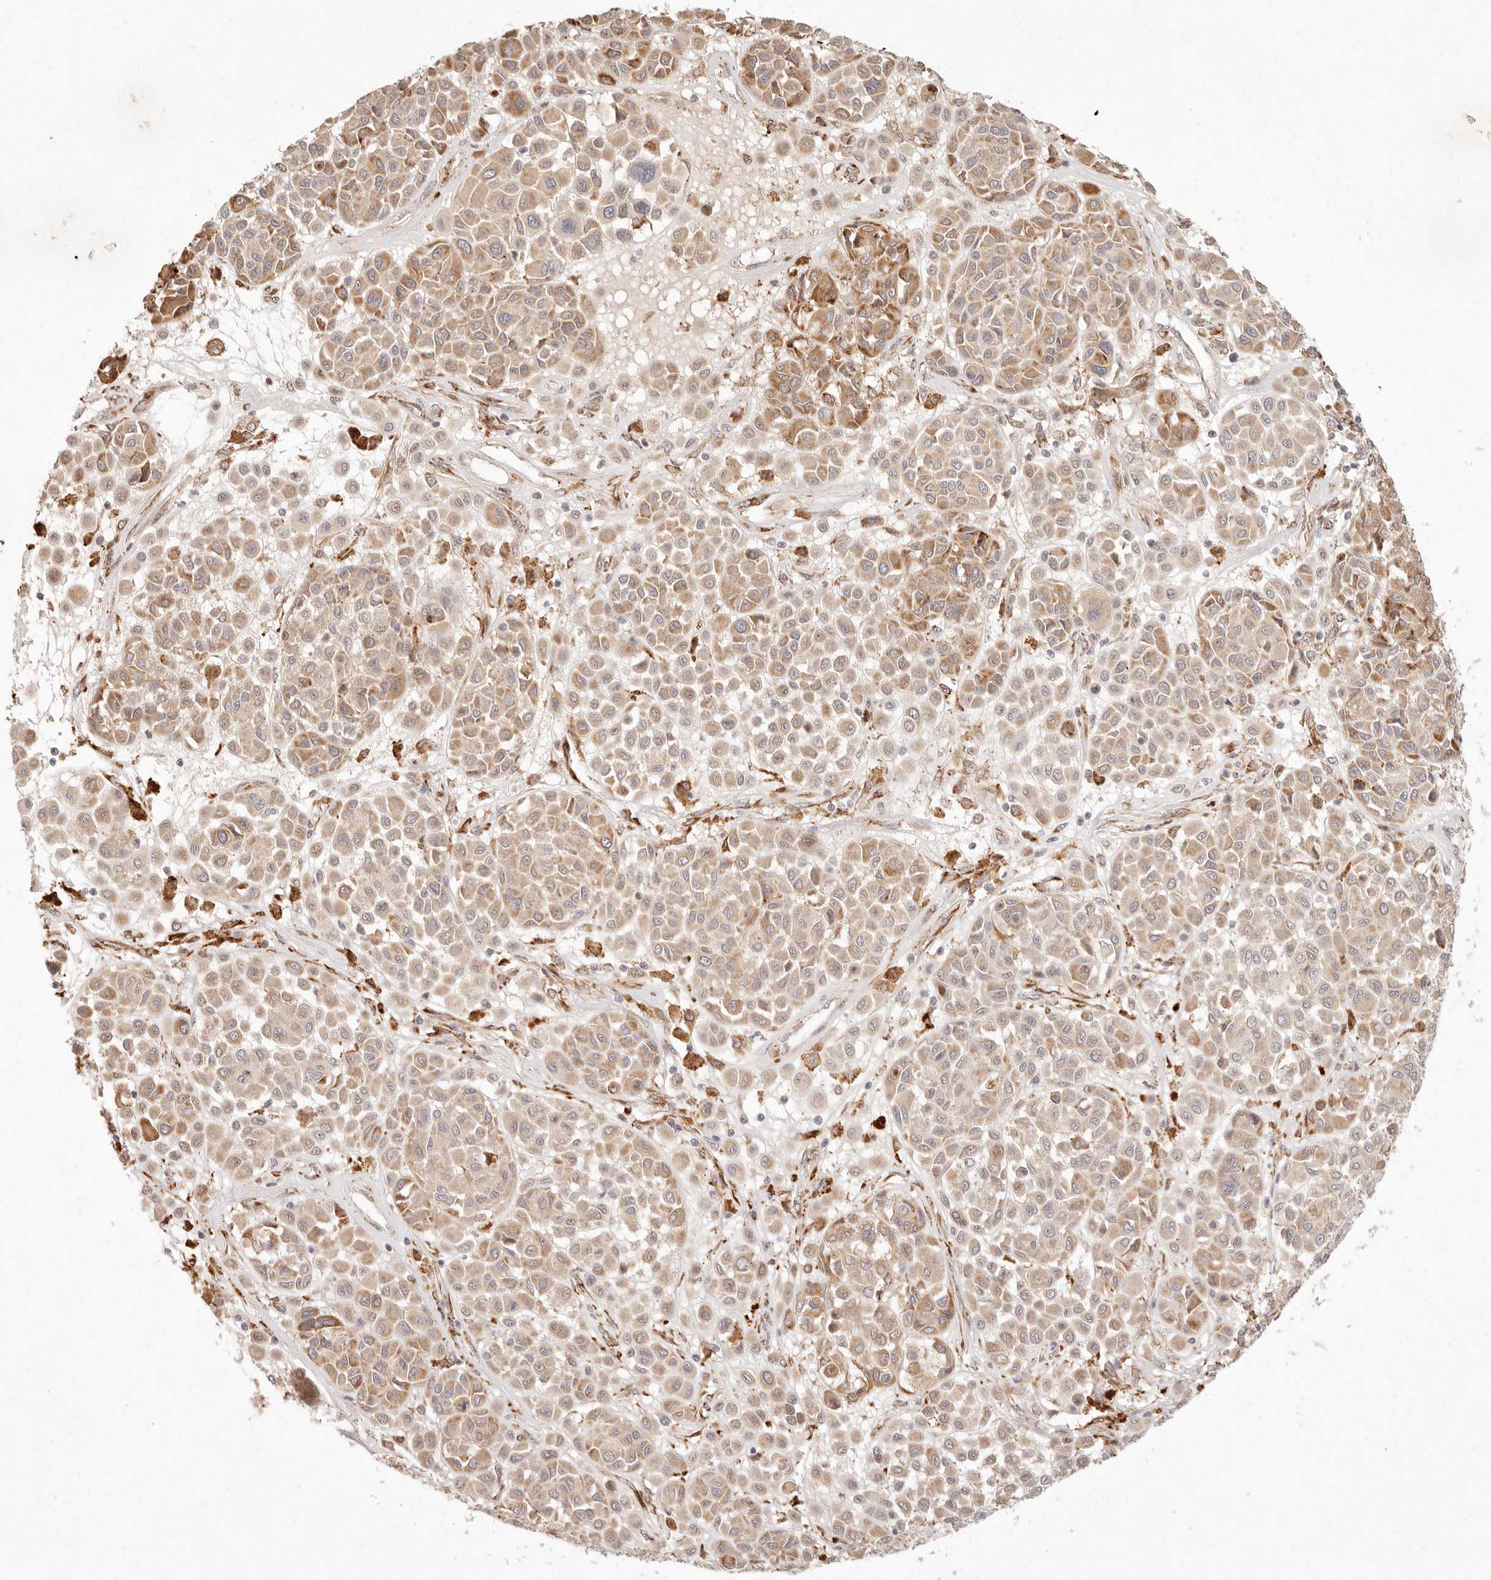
{"staining": {"intensity": "moderate", "quantity": ">75%", "location": "cytoplasmic/membranous"}, "tissue": "melanoma", "cell_type": "Tumor cells", "image_type": "cancer", "snomed": [{"axis": "morphology", "description": "Malignant melanoma, Metastatic site"}, {"axis": "topography", "description": "Soft tissue"}], "caption": "Immunohistochemical staining of malignant melanoma (metastatic site) displays medium levels of moderate cytoplasmic/membranous positivity in approximately >75% of tumor cells. (Stains: DAB (3,3'-diaminobenzidine) in brown, nuclei in blue, Microscopy: brightfield microscopy at high magnification).", "gene": "C1orf127", "patient": {"sex": "male", "age": 41}}